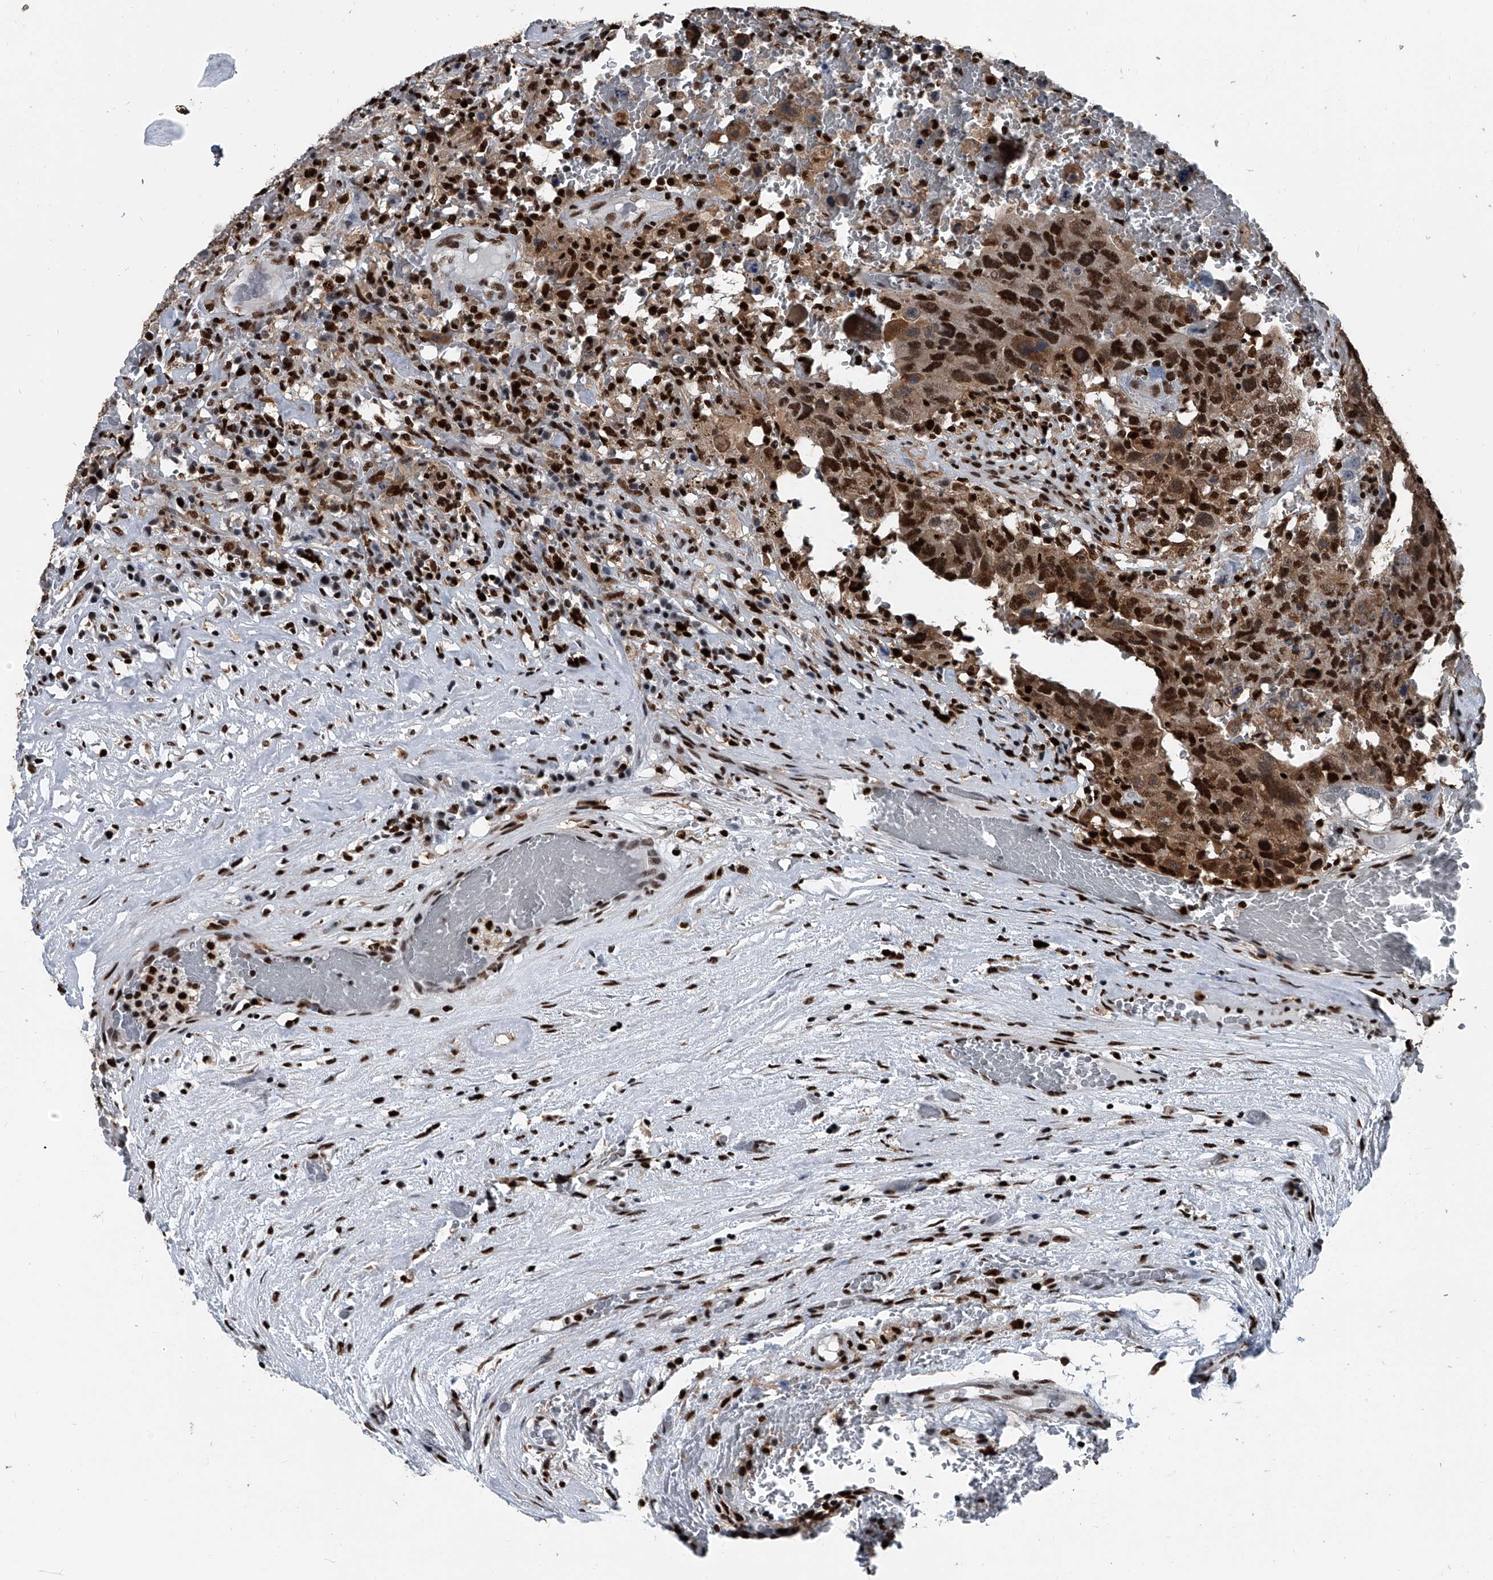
{"staining": {"intensity": "strong", "quantity": ">75%", "location": "cytoplasmic/membranous,nuclear"}, "tissue": "testis cancer", "cell_type": "Tumor cells", "image_type": "cancer", "snomed": [{"axis": "morphology", "description": "Carcinoma, Embryonal, NOS"}, {"axis": "topography", "description": "Testis"}], "caption": "Strong cytoplasmic/membranous and nuclear protein expression is seen in approximately >75% of tumor cells in testis cancer (embryonal carcinoma).", "gene": "FKBP5", "patient": {"sex": "male", "age": 26}}